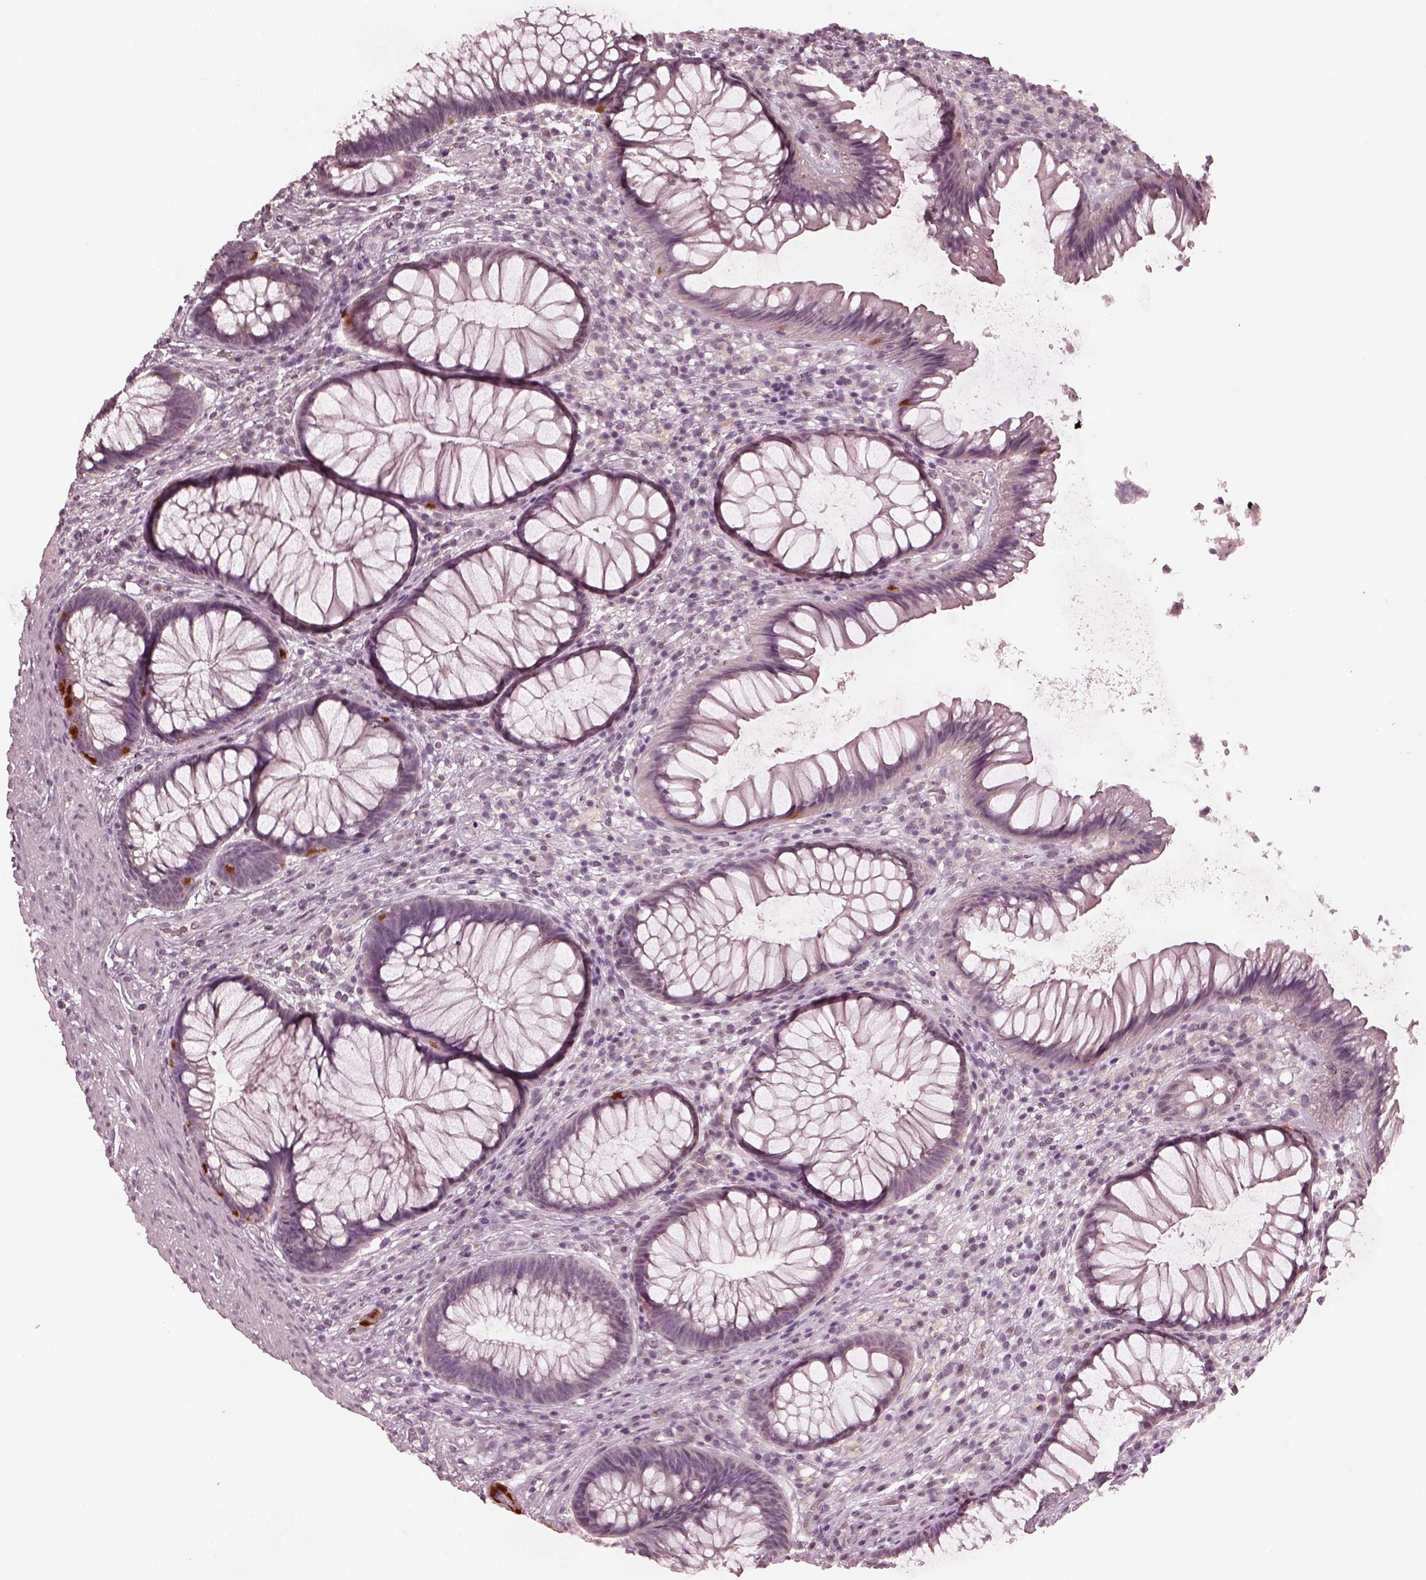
{"staining": {"intensity": "moderate", "quantity": "<25%", "location": "cytoplasmic/membranous"}, "tissue": "rectum", "cell_type": "Glandular cells", "image_type": "normal", "snomed": [{"axis": "morphology", "description": "Normal tissue, NOS"}, {"axis": "topography", "description": "Smooth muscle"}, {"axis": "topography", "description": "Rectum"}], "caption": "Immunohistochemistry (DAB) staining of benign human rectum displays moderate cytoplasmic/membranous protein staining in approximately <25% of glandular cells.", "gene": "KRT79", "patient": {"sex": "male", "age": 53}}